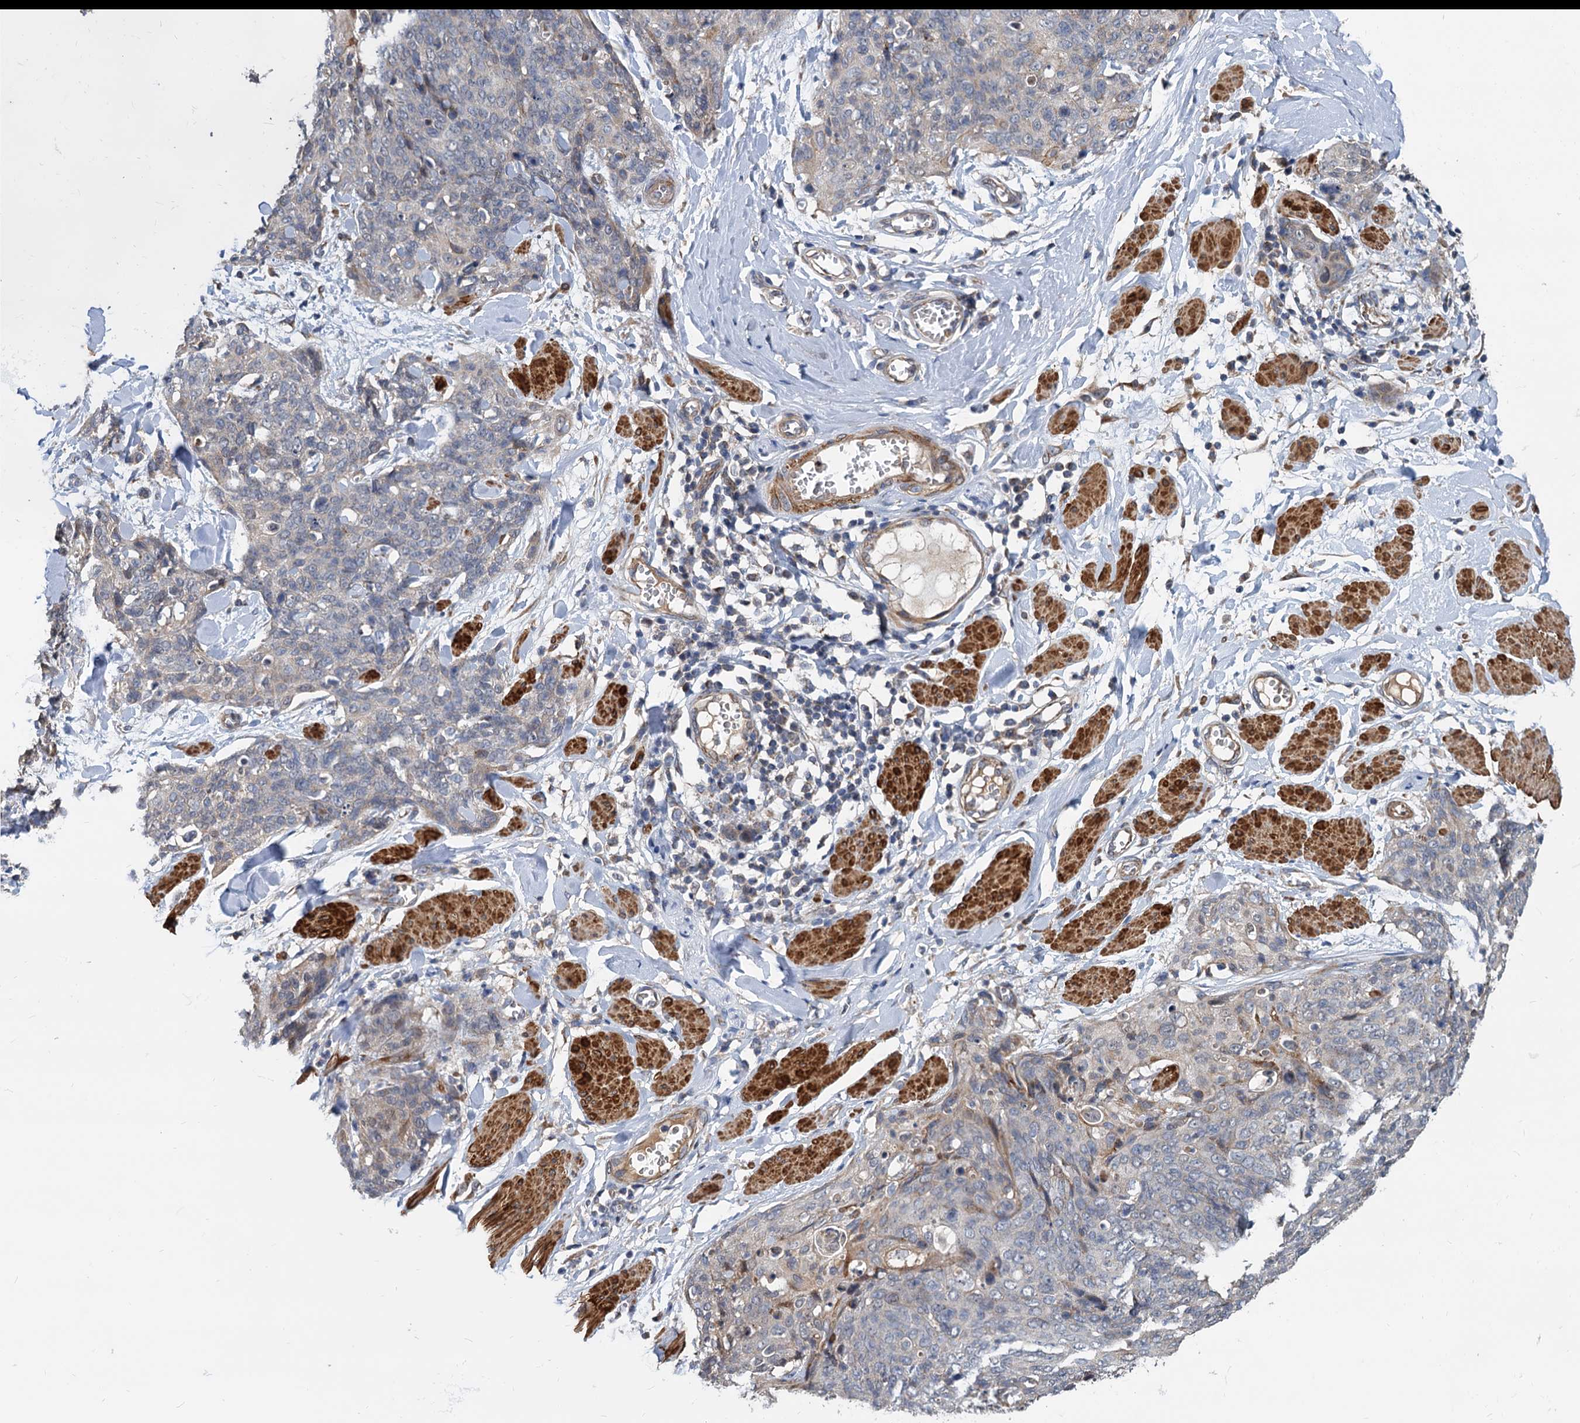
{"staining": {"intensity": "negative", "quantity": "none", "location": "none"}, "tissue": "skin cancer", "cell_type": "Tumor cells", "image_type": "cancer", "snomed": [{"axis": "morphology", "description": "Squamous cell carcinoma, NOS"}, {"axis": "topography", "description": "Skin"}, {"axis": "topography", "description": "Vulva"}], "caption": "The histopathology image displays no staining of tumor cells in skin squamous cell carcinoma. (DAB immunohistochemistry visualized using brightfield microscopy, high magnification).", "gene": "ALKBH7", "patient": {"sex": "female", "age": 85}}